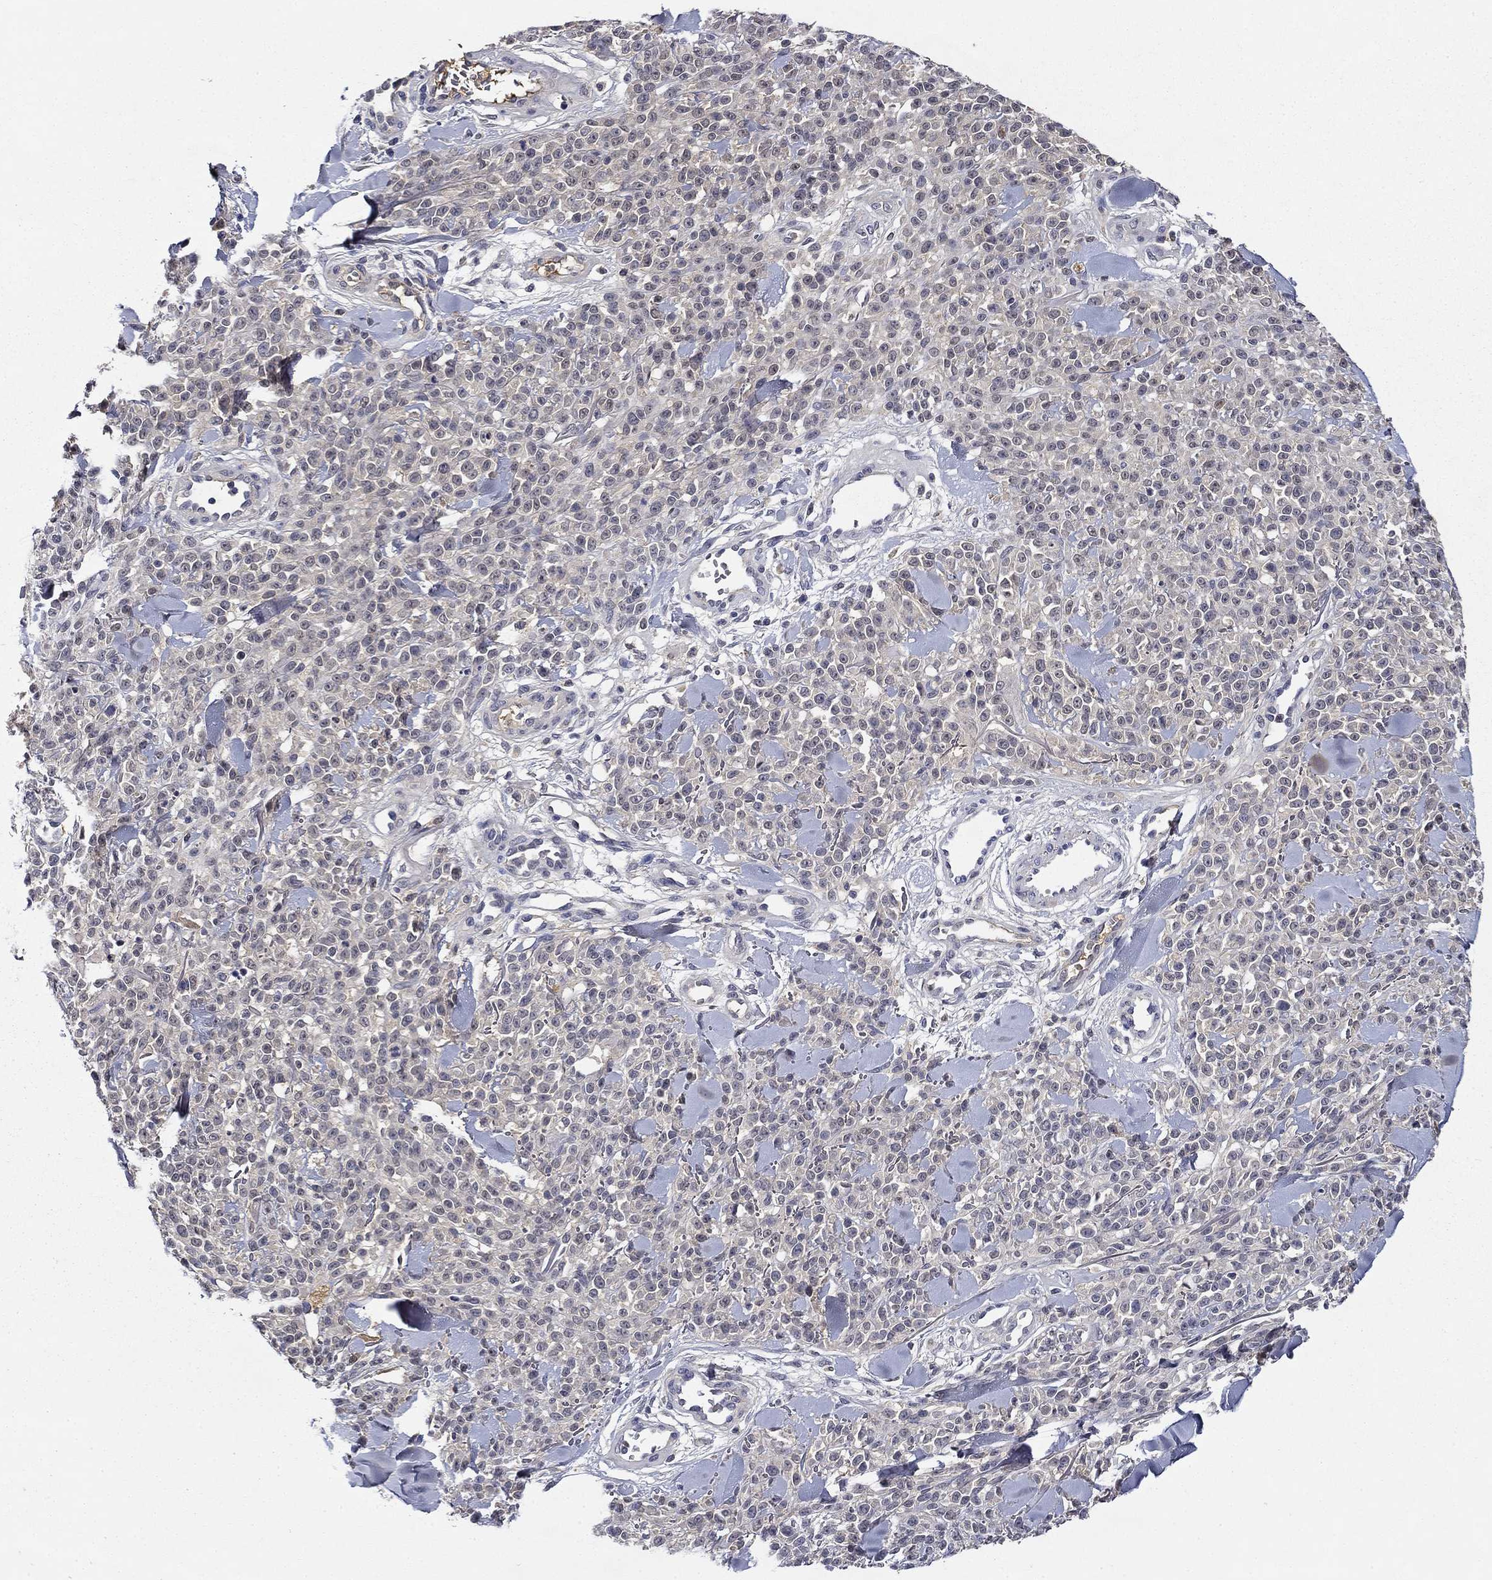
{"staining": {"intensity": "negative", "quantity": "none", "location": "none"}, "tissue": "melanoma", "cell_type": "Tumor cells", "image_type": "cancer", "snomed": [{"axis": "morphology", "description": "Malignant melanoma, NOS"}, {"axis": "topography", "description": "Skin"}, {"axis": "topography", "description": "Skin of trunk"}], "caption": "Human malignant melanoma stained for a protein using immunohistochemistry (IHC) reveals no staining in tumor cells.", "gene": "DDTL", "patient": {"sex": "male", "age": 74}}